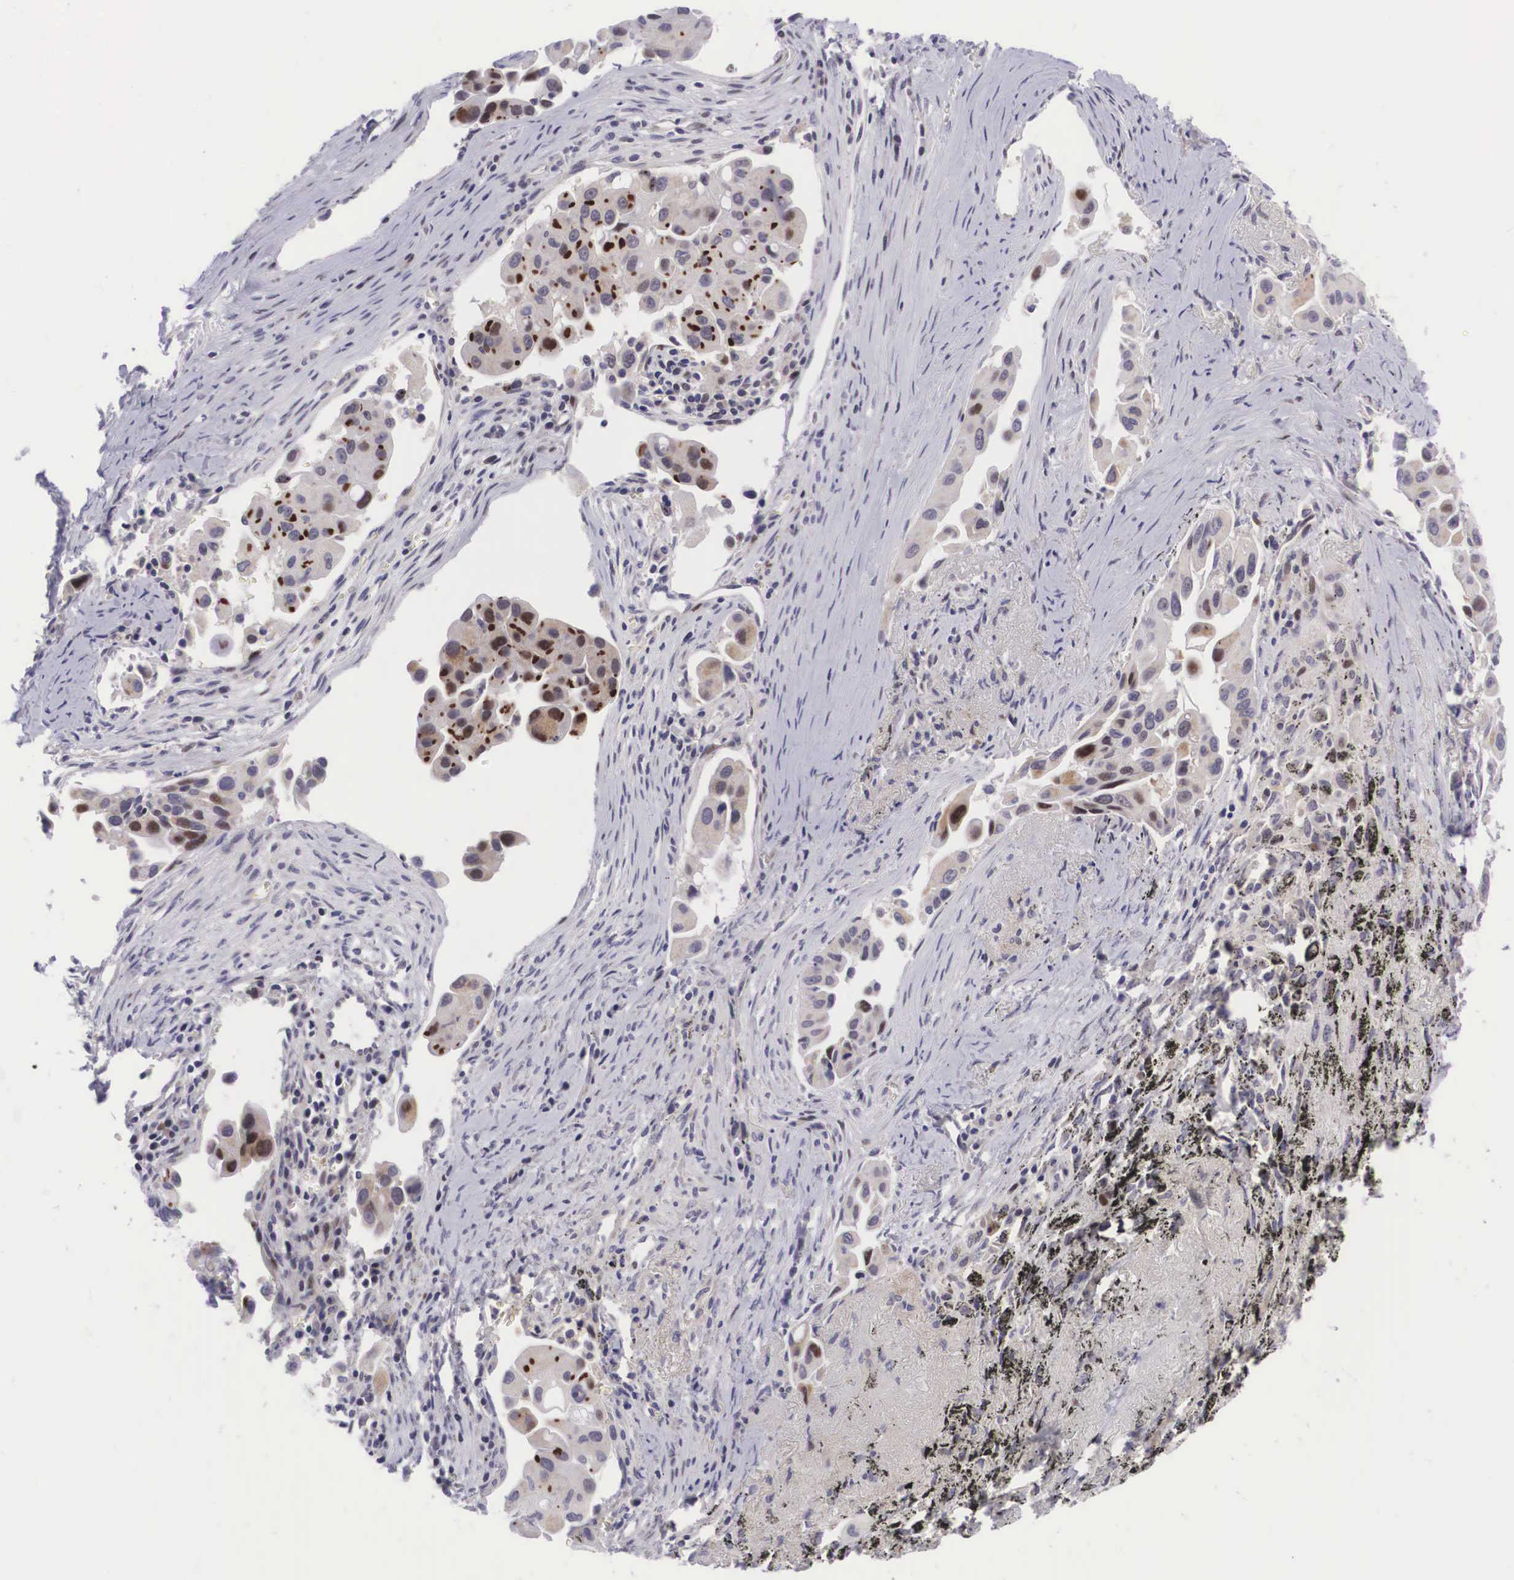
{"staining": {"intensity": "weak", "quantity": "25%-75%", "location": "cytoplasmic/membranous,nuclear"}, "tissue": "lung cancer", "cell_type": "Tumor cells", "image_type": "cancer", "snomed": [{"axis": "morphology", "description": "Adenocarcinoma, NOS"}, {"axis": "topography", "description": "Lung"}], "caption": "About 25%-75% of tumor cells in lung adenocarcinoma show weak cytoplasmic/membranous and nuclear protein positivity as visualized by brown immunohistochemical staining.", "gene": "EMID1", "patient": {"sex": "male", "age": 68}}